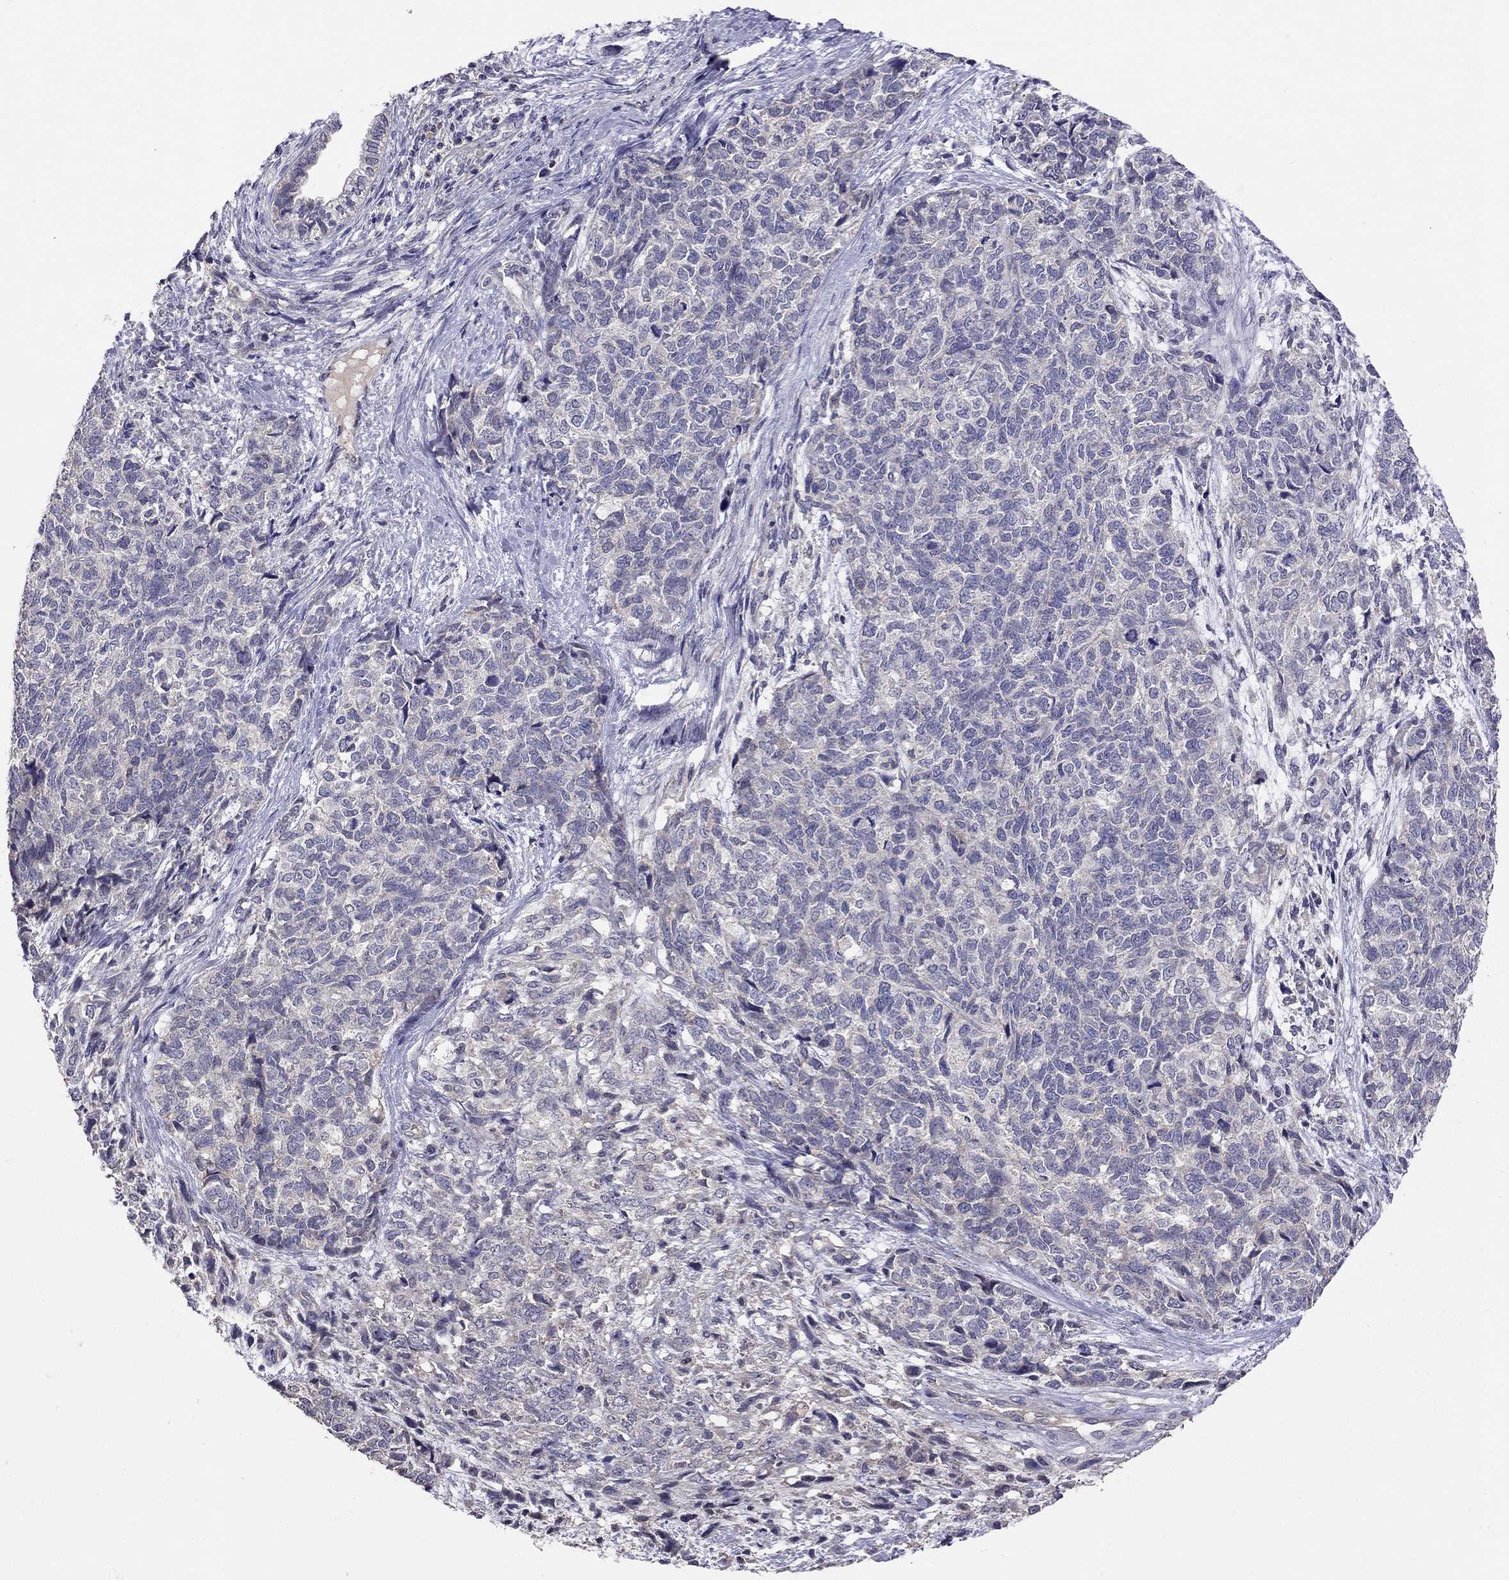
{"staining": {"intensity": "negative", "quantity": "none", "location": "none"}, "tissue": "cervical cancer", "cell_type": "Tumor cells", "image_type": "cancer", "snomed": [{"axis": "morphology", "description": "Squamous cell carcinoma, NOS"}, {"axis": "topography", "description": "Cervix"}], "caption": "The photomicrograph demonstrates no staining of tumor cells in squamous cell carcinoma (cervical). Nuclei are stained in blue.", "gene": "RTP5", "patient": {"sex": "female", "age": 63}}